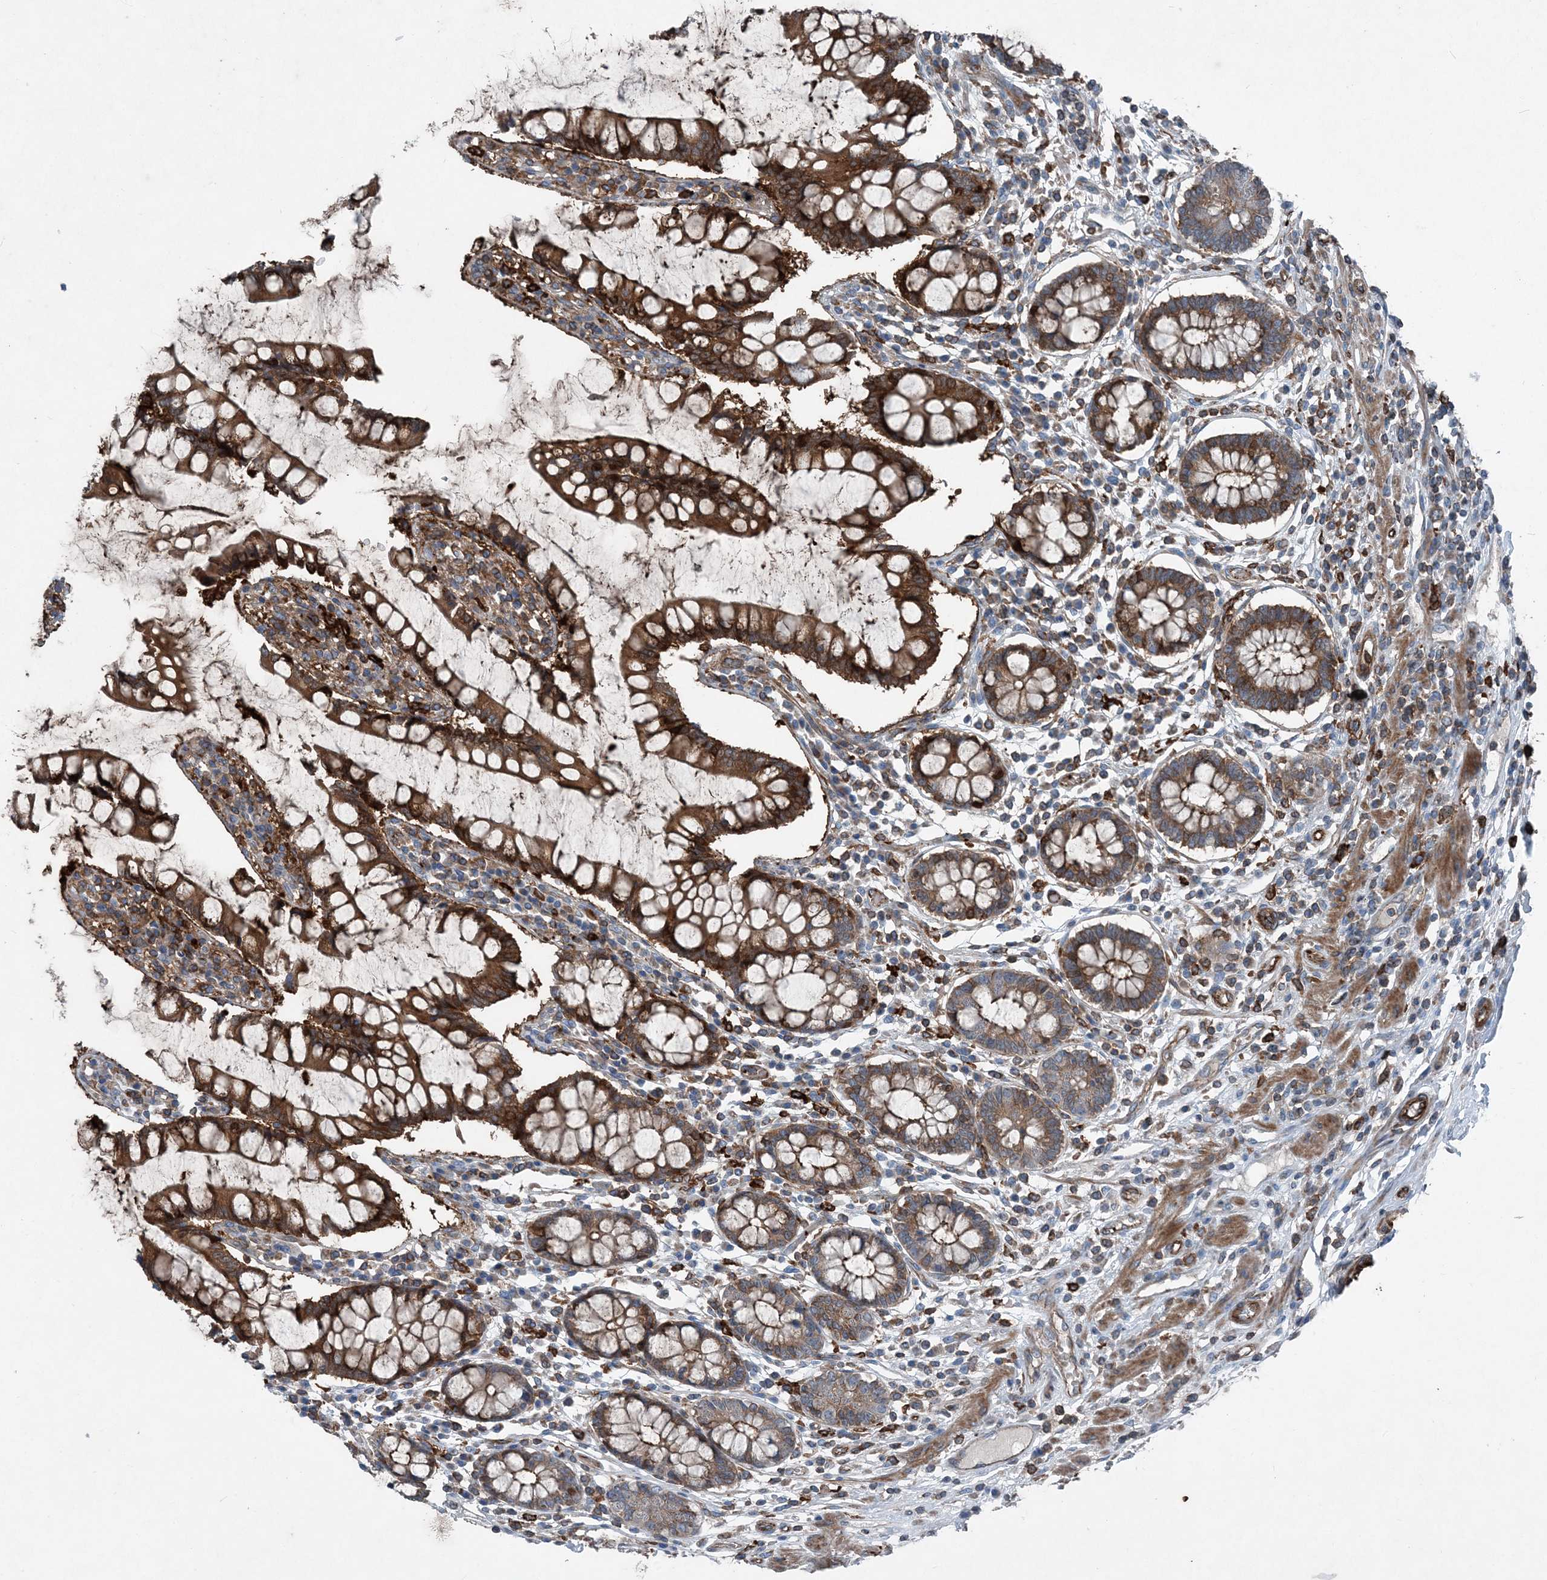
{"staining": {"intensity": "strong", "quantity": ">75%", "location": "cytoplasmic/membranous"}, "tissue": "colon", "cell_type": "Endothelial cells", "image_type": "normal", "snomed": [{"axis": "morphology", "description": "Normal tissue, NOS"}, {"axis": "topography", "description": "Colon"}], "caption": "A photomicrograph of colon stained for a protein reveals strong cytoplasmic/membranous brown staining in endothelial cells. The protein is stained brown, and the nuclei are stained in blue (DAB IHC with brightfield microscopy, high magnification).", "gene": "DGUOK", "patient": {"sex": "female", "age": 79}}